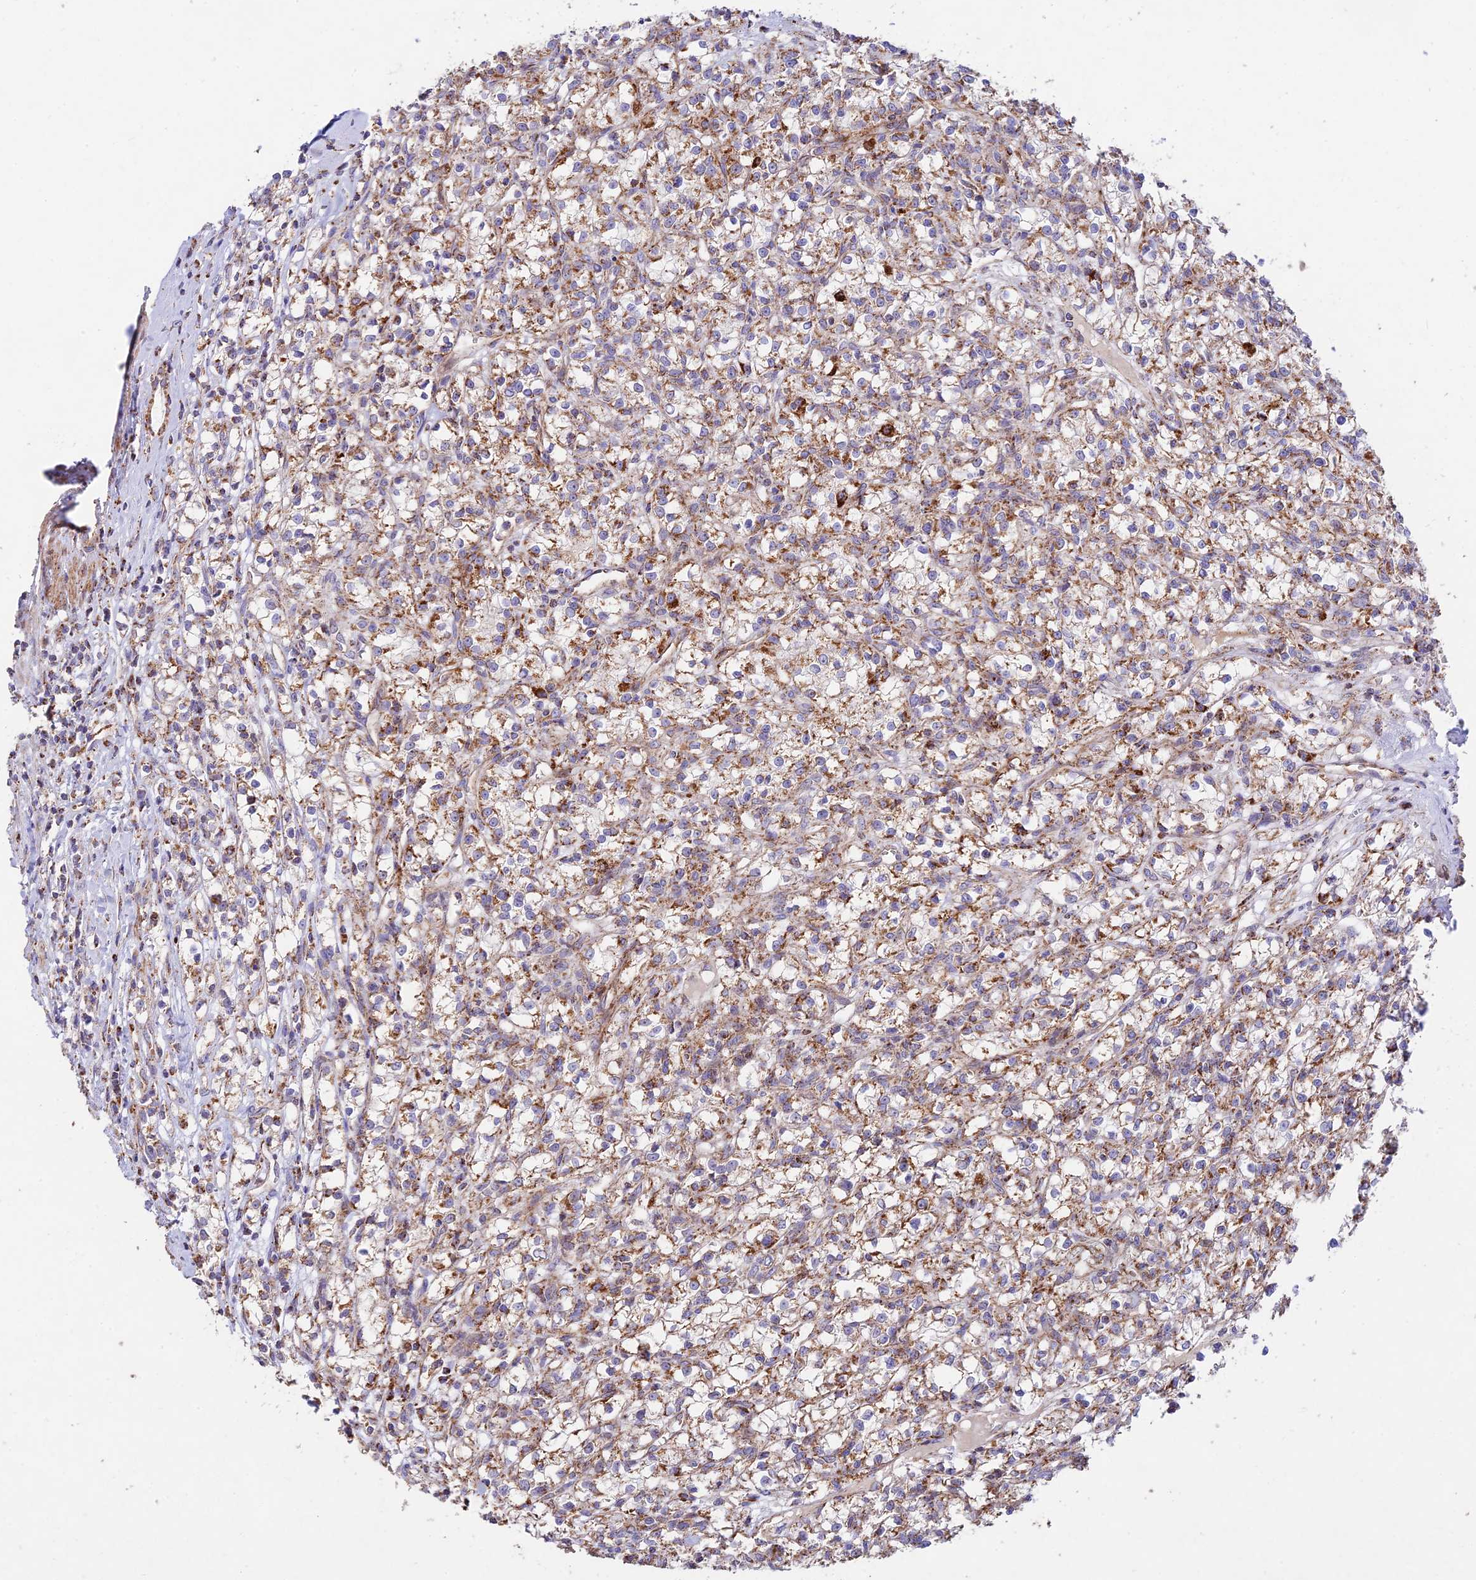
{"staining": {"intensity": "moderate", "quantity": ">75%", "location": "cytoplasmic/membranous"}, "tissue": "renal cancer", "cell_type": "Tumor cells", "image_type": "cancer", "snomed": [{"axis": "morphology", "description": "Adenocarcinoma, NOS"}, {"axis": "topography", "description": "Kidney"}], "caption": "Protein expression analysis of adenocarcinoma (renal) reveals moderate cytoplasmic/membranous positivity in approximately >75% of tumor cells.", "gene": "KHDC3L", "patient": {"sex": "female", "age": 59}}